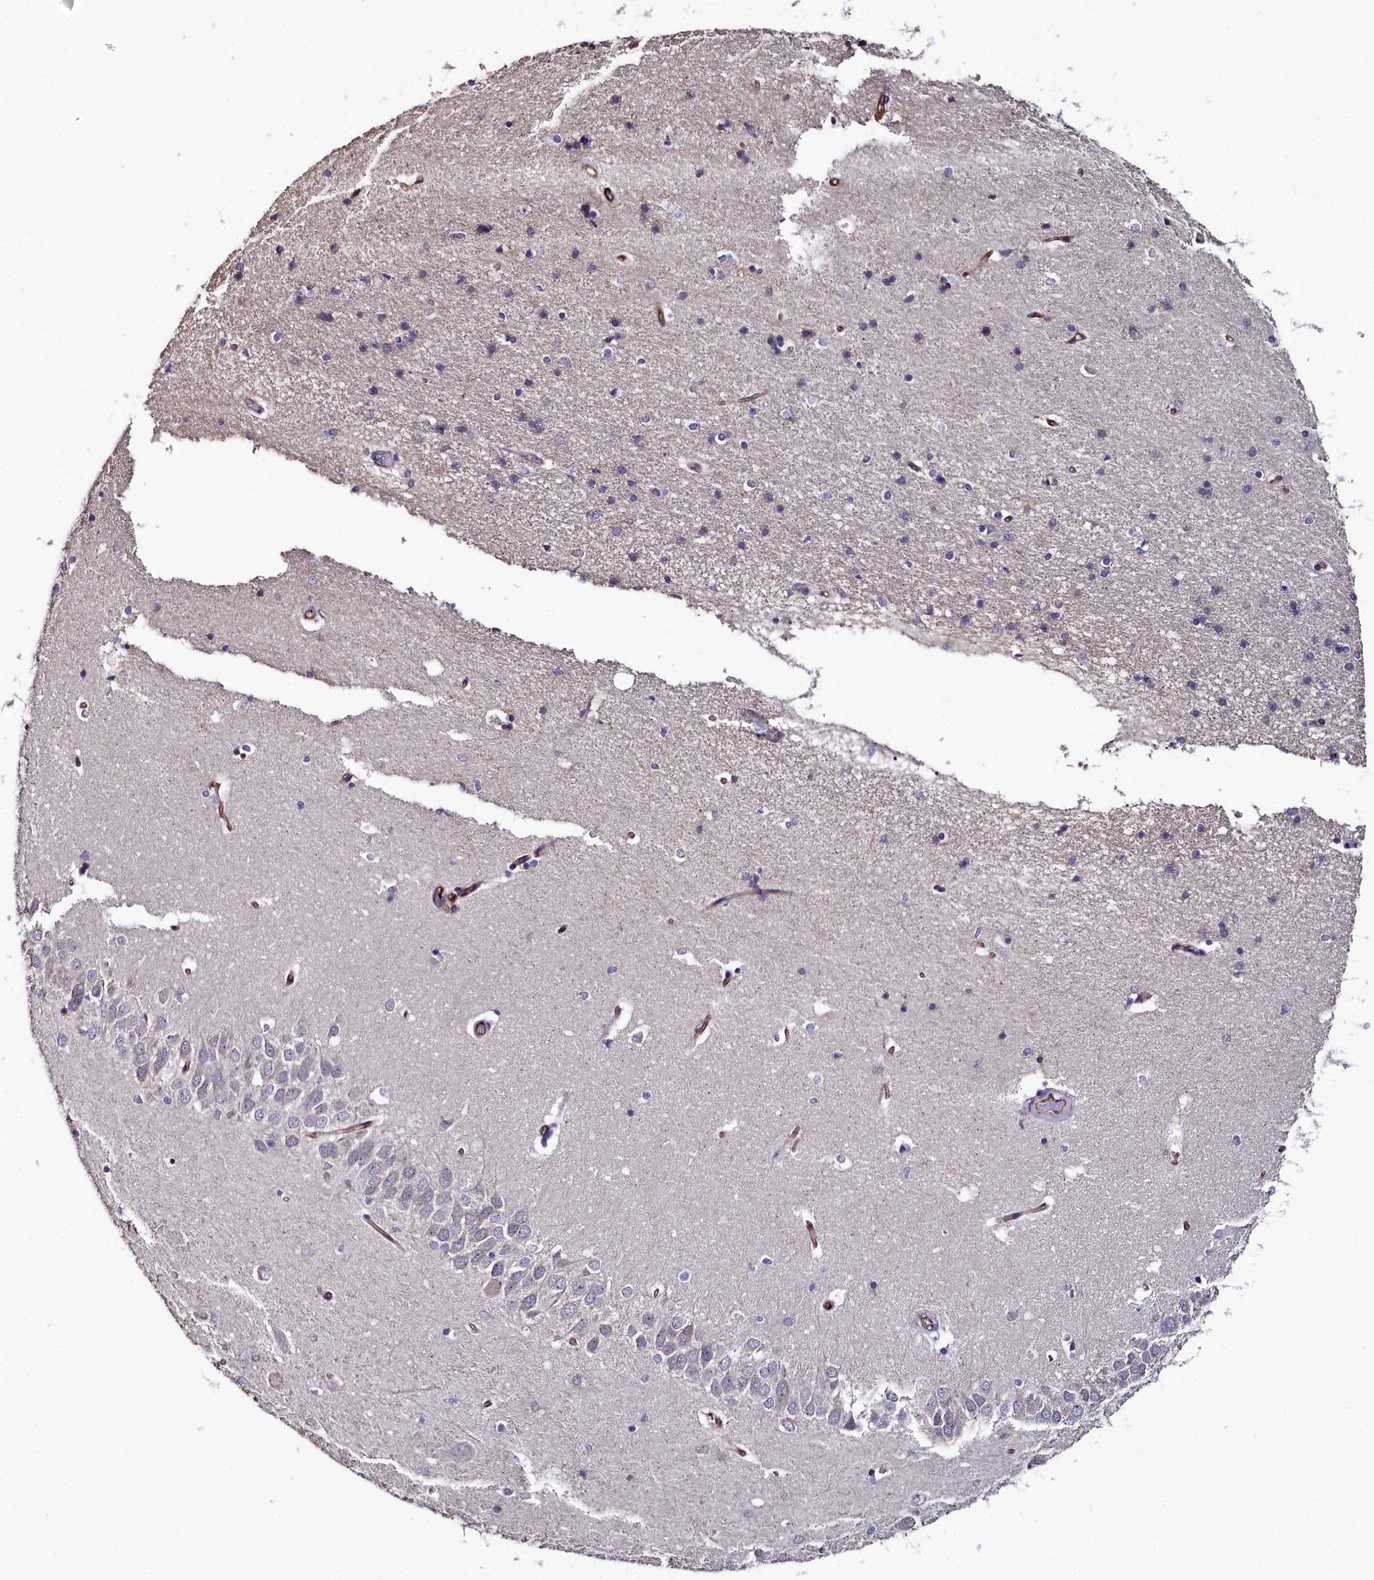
{"staining": {"intensity": "negative", "quantity": "none", "location": "none"}, "tissue": "hippocampus", "cell_type": "Glial cells", "image_type": "normal", "snomed": [{"axis": "morphology", "description": "Normal tissue, NOS"}, {"axis": "topography", "description": "Hippocampus"}], "caption": "The histopathology image shows no significant positivity in glial cells of hippocampus. (DAB immunohistochemistry (IHC) with hematoxylin counter stain).", "gene": "C4orf19", "patient": {"sex": "male", "age": 45}}